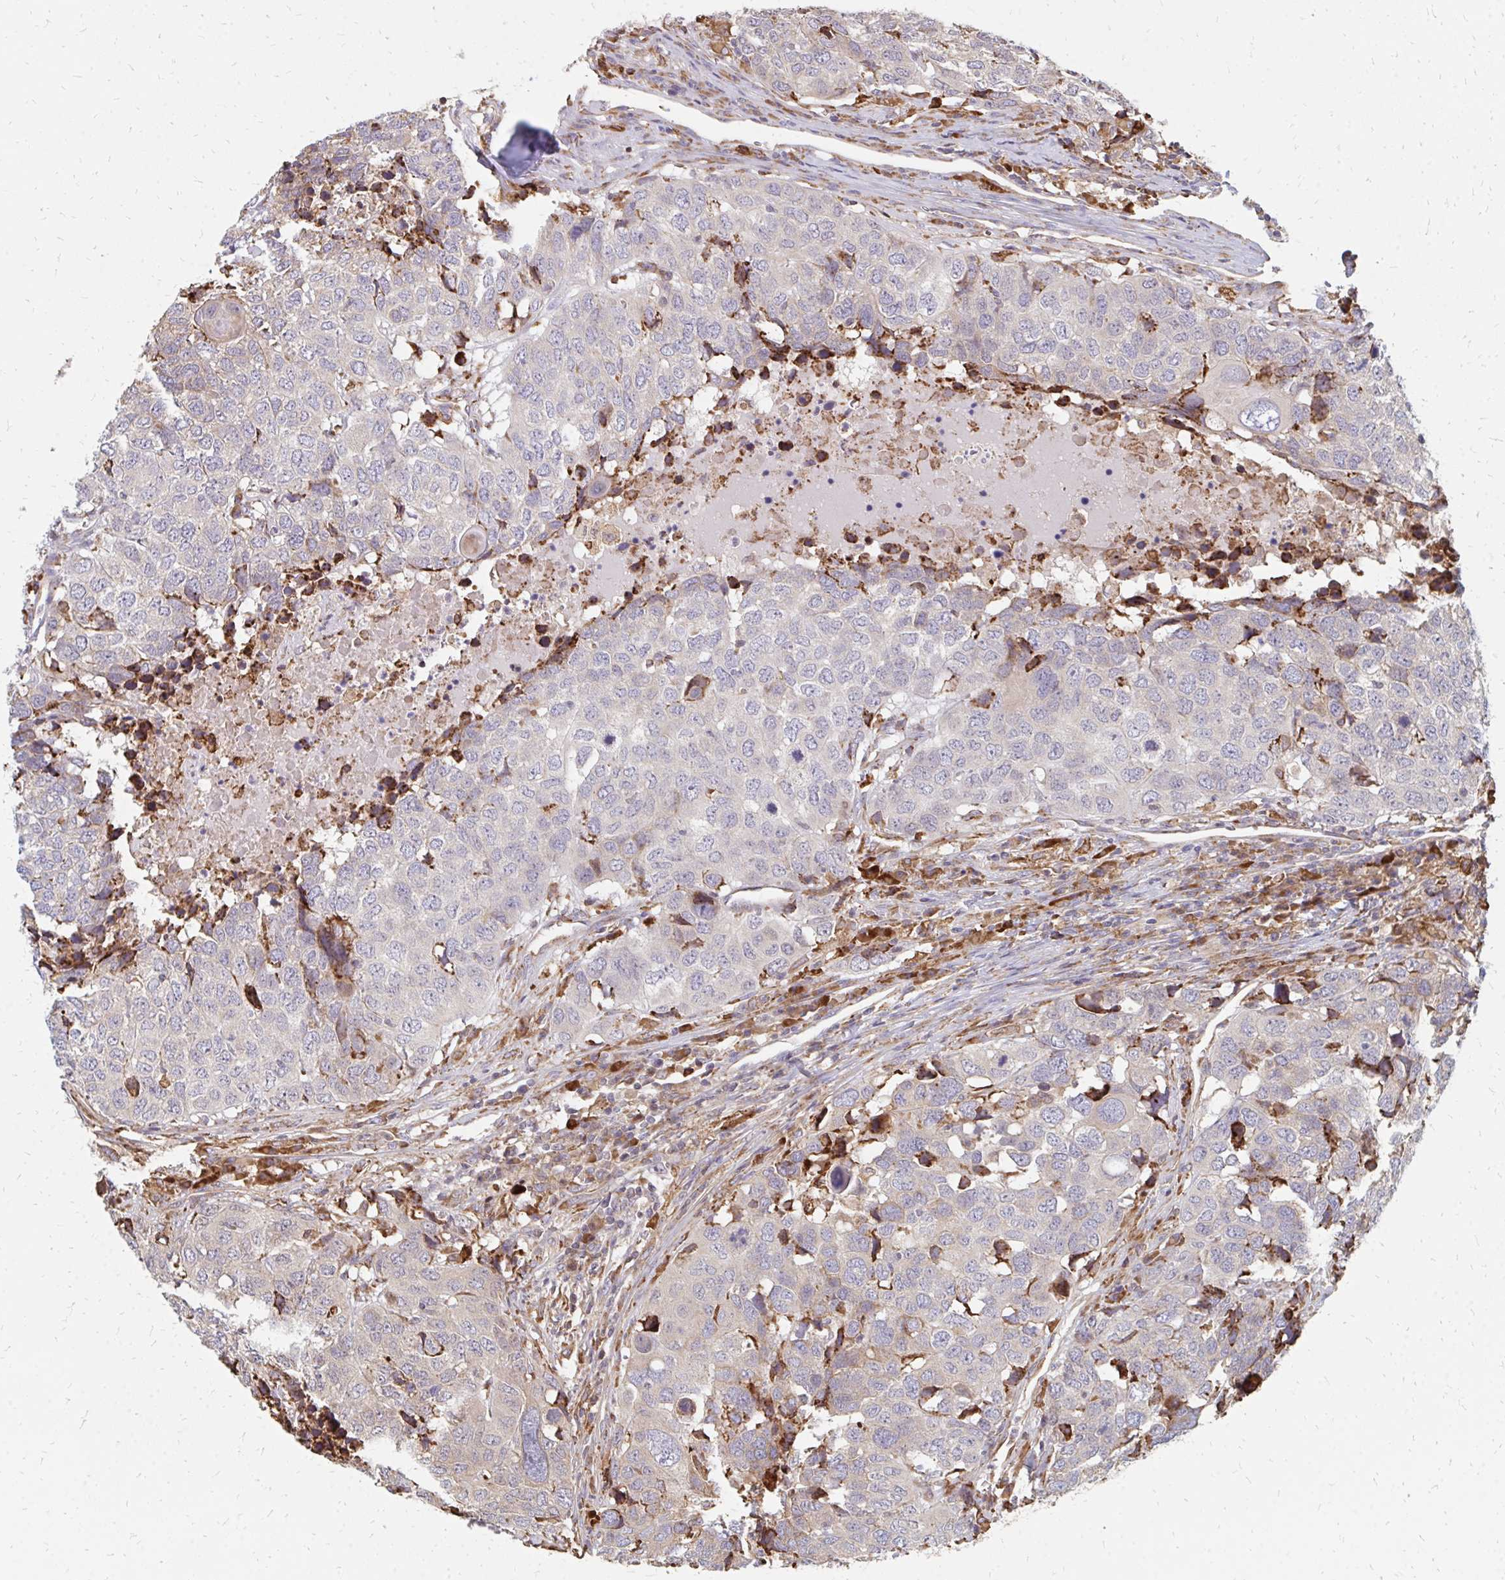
{"staining": {"intensity": "negative", "quantity": "none", "location": "none"}, "tissue": "head and neck cancer", "cell_type": "Tumor cells", "image_type": "cancer", "snomed": [{"axis": "morphology", "description": "Normal tissue, NOS"}, {"axis": "morphology", "description": "Squamous cell carcinoma, NOS"}, {"axis": "topography", "description": "Skeletal muscle"}, {"axis": "topography", "description": "Vascular tissue"}, {"axis": "topography", "description": "Peripheral nerve tissue"}, {"axis": "topography", "description": "Head-Neck"}], "caption": "Tumor cells show no significant positivity in head and neck squamous cell carcinoma.", "gene": "PPP1R13L", "patient": {"sex": "male", "age": 66}}